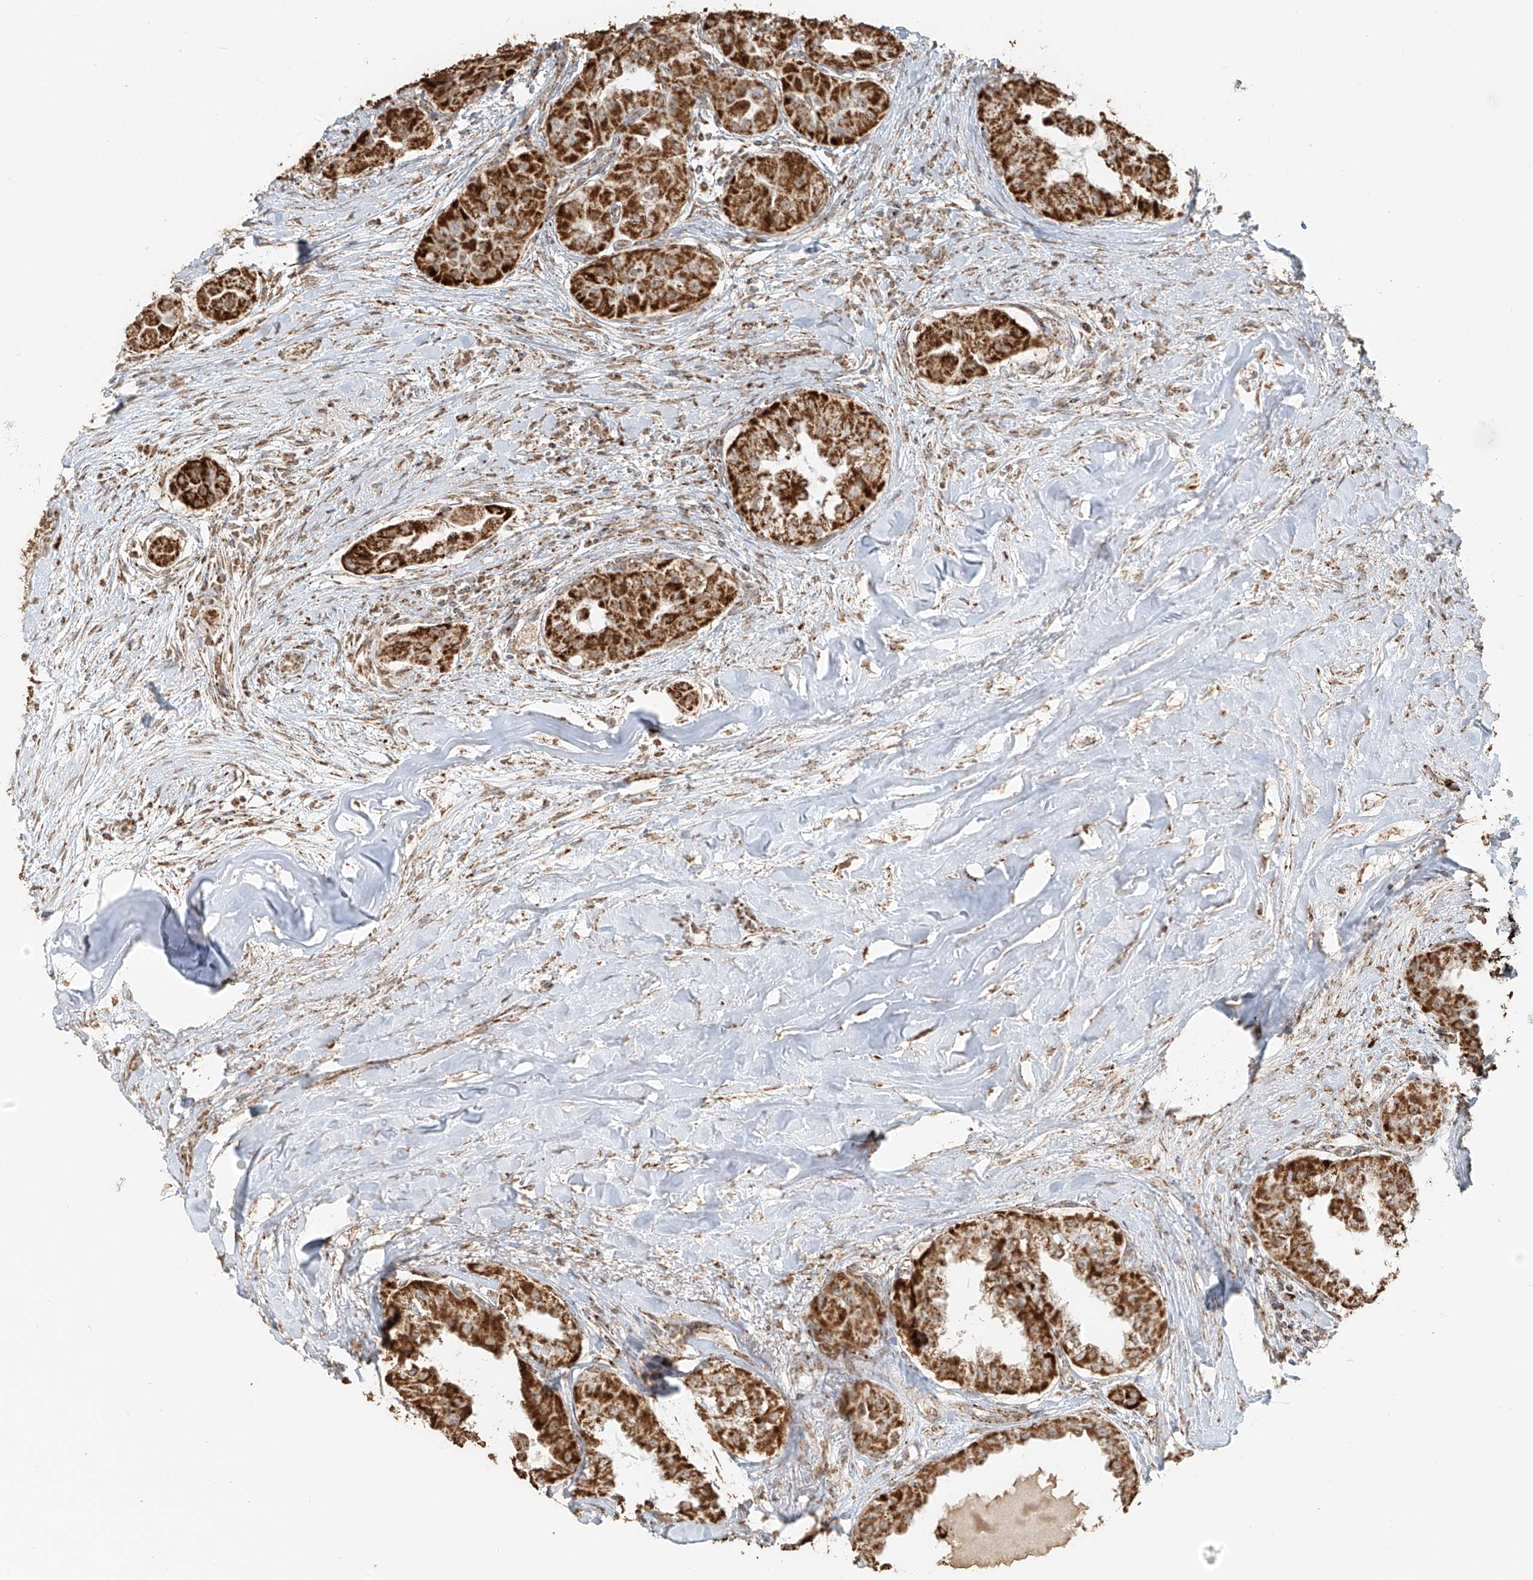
{"staining": {"intensity": "strong", "quantity": ">75%", "location": "cytoplasmic/membranous"}, "tissue": "thyroid cancer", "cell_type": "Tumor cells", "image_type": "cancer", "snomed": [{"axis": "morphology", "description": "Papillary adenocarcinoma, NOS"}, {"axis": "topography", "description": "Thyroid gland"}], "caption": "Immunohistochemistry micrograph of thyroid papillary adenocarcinoma stained for a protein (brown), which shows high levels of strong cytoplasmic/membranous staining in about >75% of tumor cells.", "gene": "MIPEP", "patient": {"sex": "female", "age": 59}}